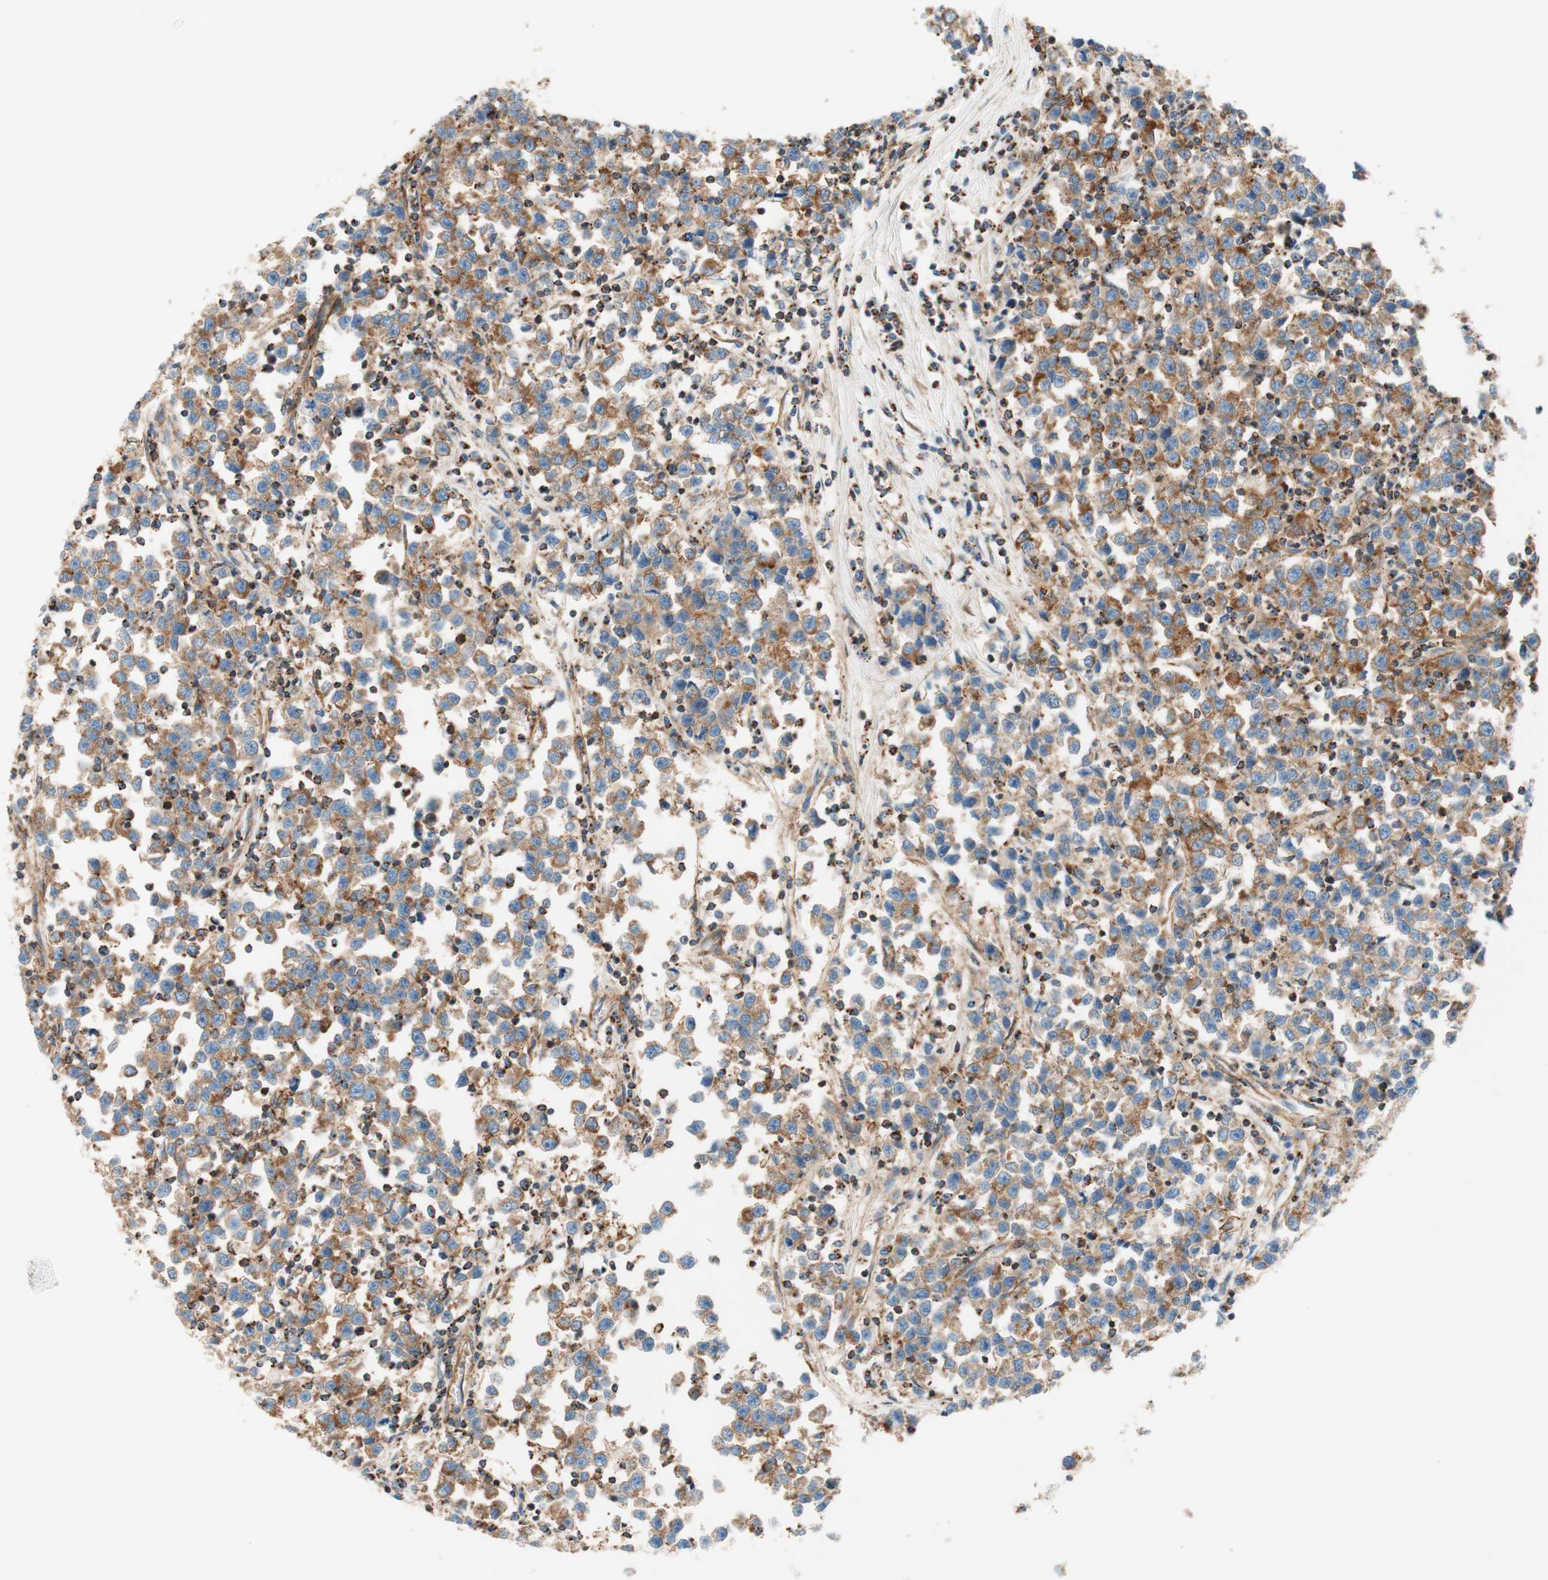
{"staining": {"intensity": "moderate", "quantity": ">75%", "location": "cytoplasmic/membranous"}, "tissue": "testis cancer", "cell_type": "Tumor cells", "image_type": "cancer", "snomed": [{"axis": "morphology", "description": "Seminoma, NOS"}, {"axis": "topography", "description": "Testis"}], "caption": "A micrograph of human testis cancer stained for a protein exhibits moderate cytoplasmic/membranous brown staining in tumor cells.", "gene": "VPS26A", "patient": {"sex": "male", "age": 43}}